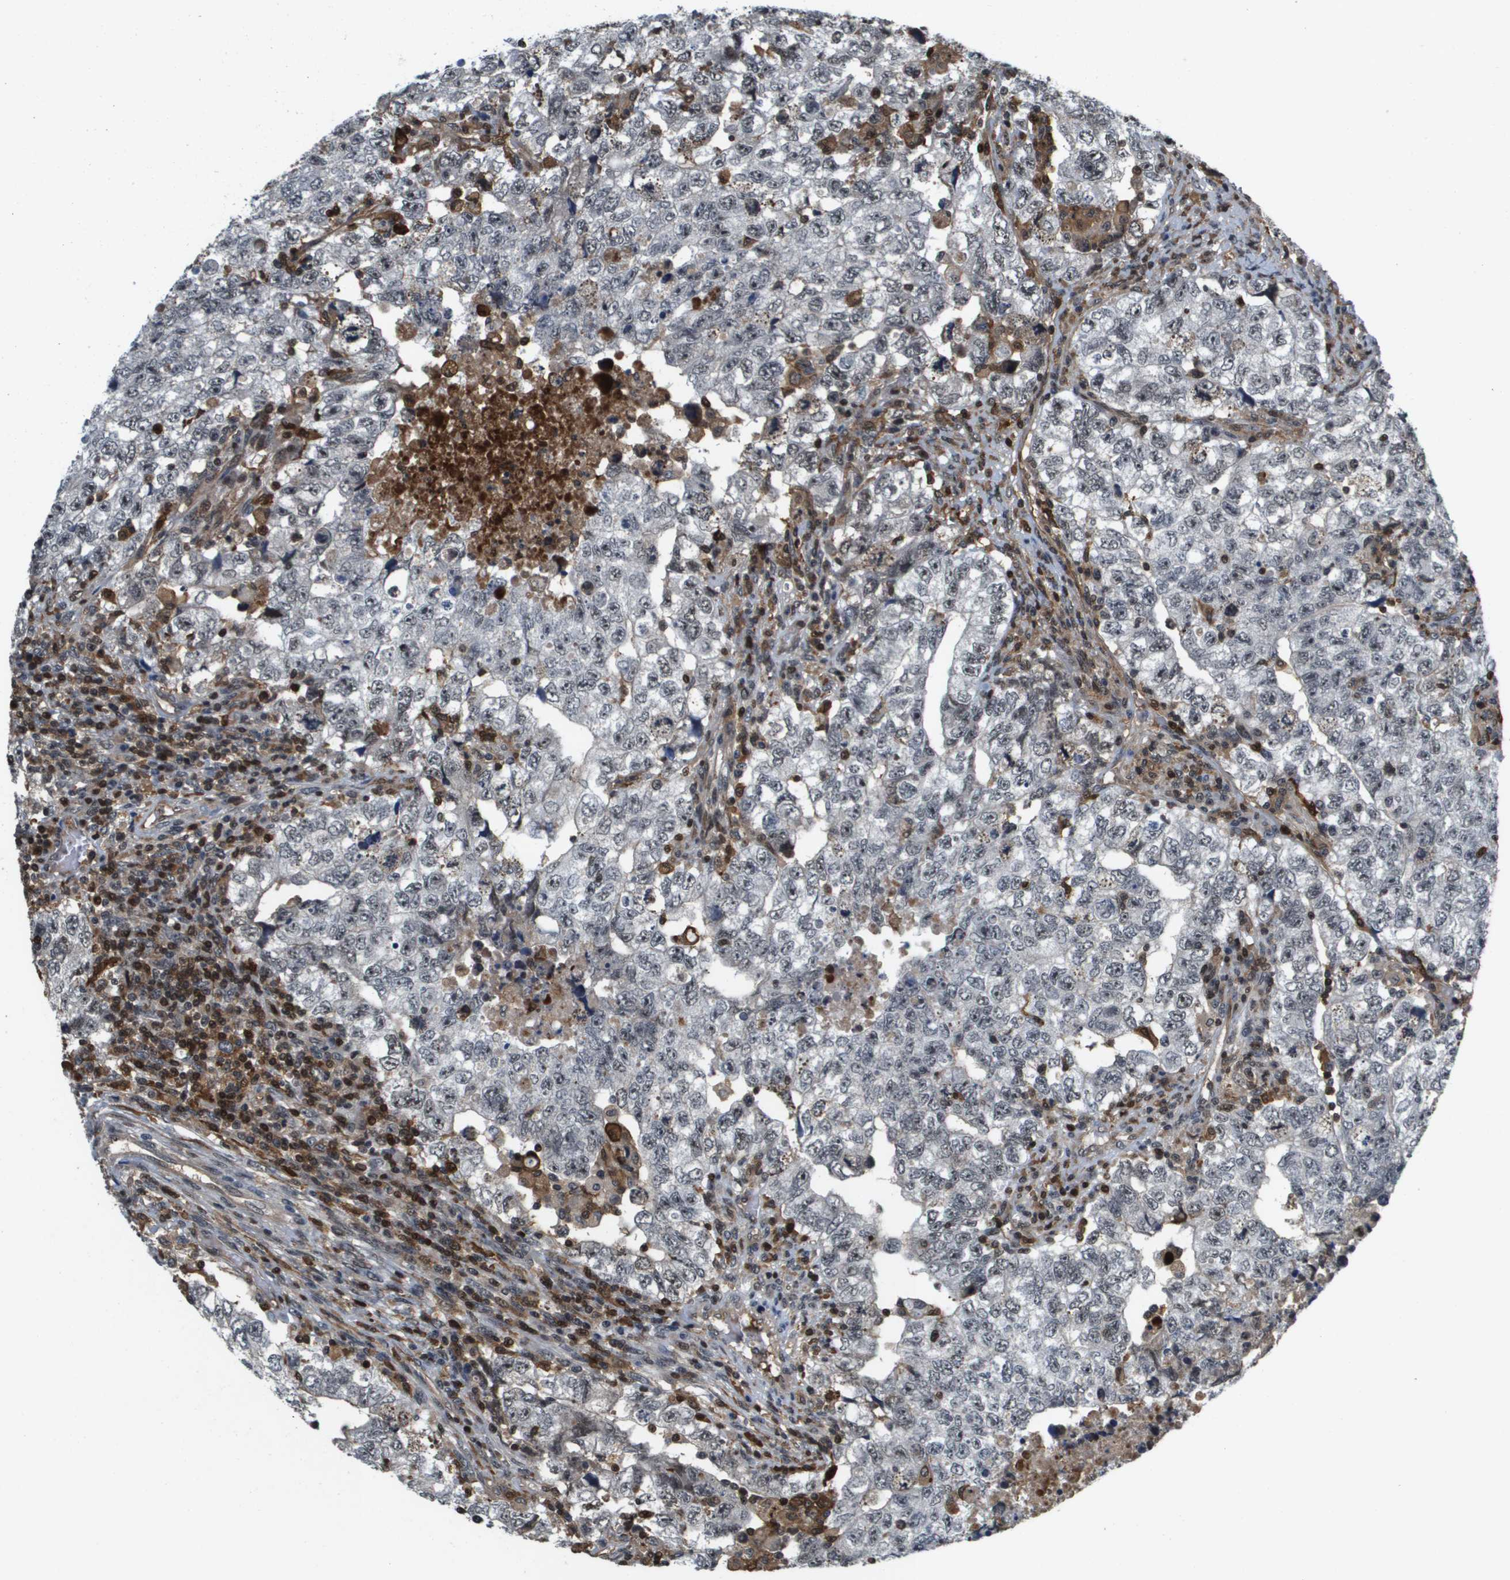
{"staining": {"intensity": "weak", "quantity": "<25%", "location": "nuclear"}, "tissue": "testis cancer", "cell_type": "Tumor cells", "image_type": "cancer", "snomed": [{"axis": "morphology", "description": "Carcinoma, Embryonal, NOS"}, {"axis": "topography", "description": "Testis"}], "caption": "Immunohistochemistry image of human testis cancer (embryonal carcinoma) stained for a protein (brown), which demonstrates no positivity in tumor cells.", "gene": "EP400", "patient": {"sex": "male", "age": 36}}